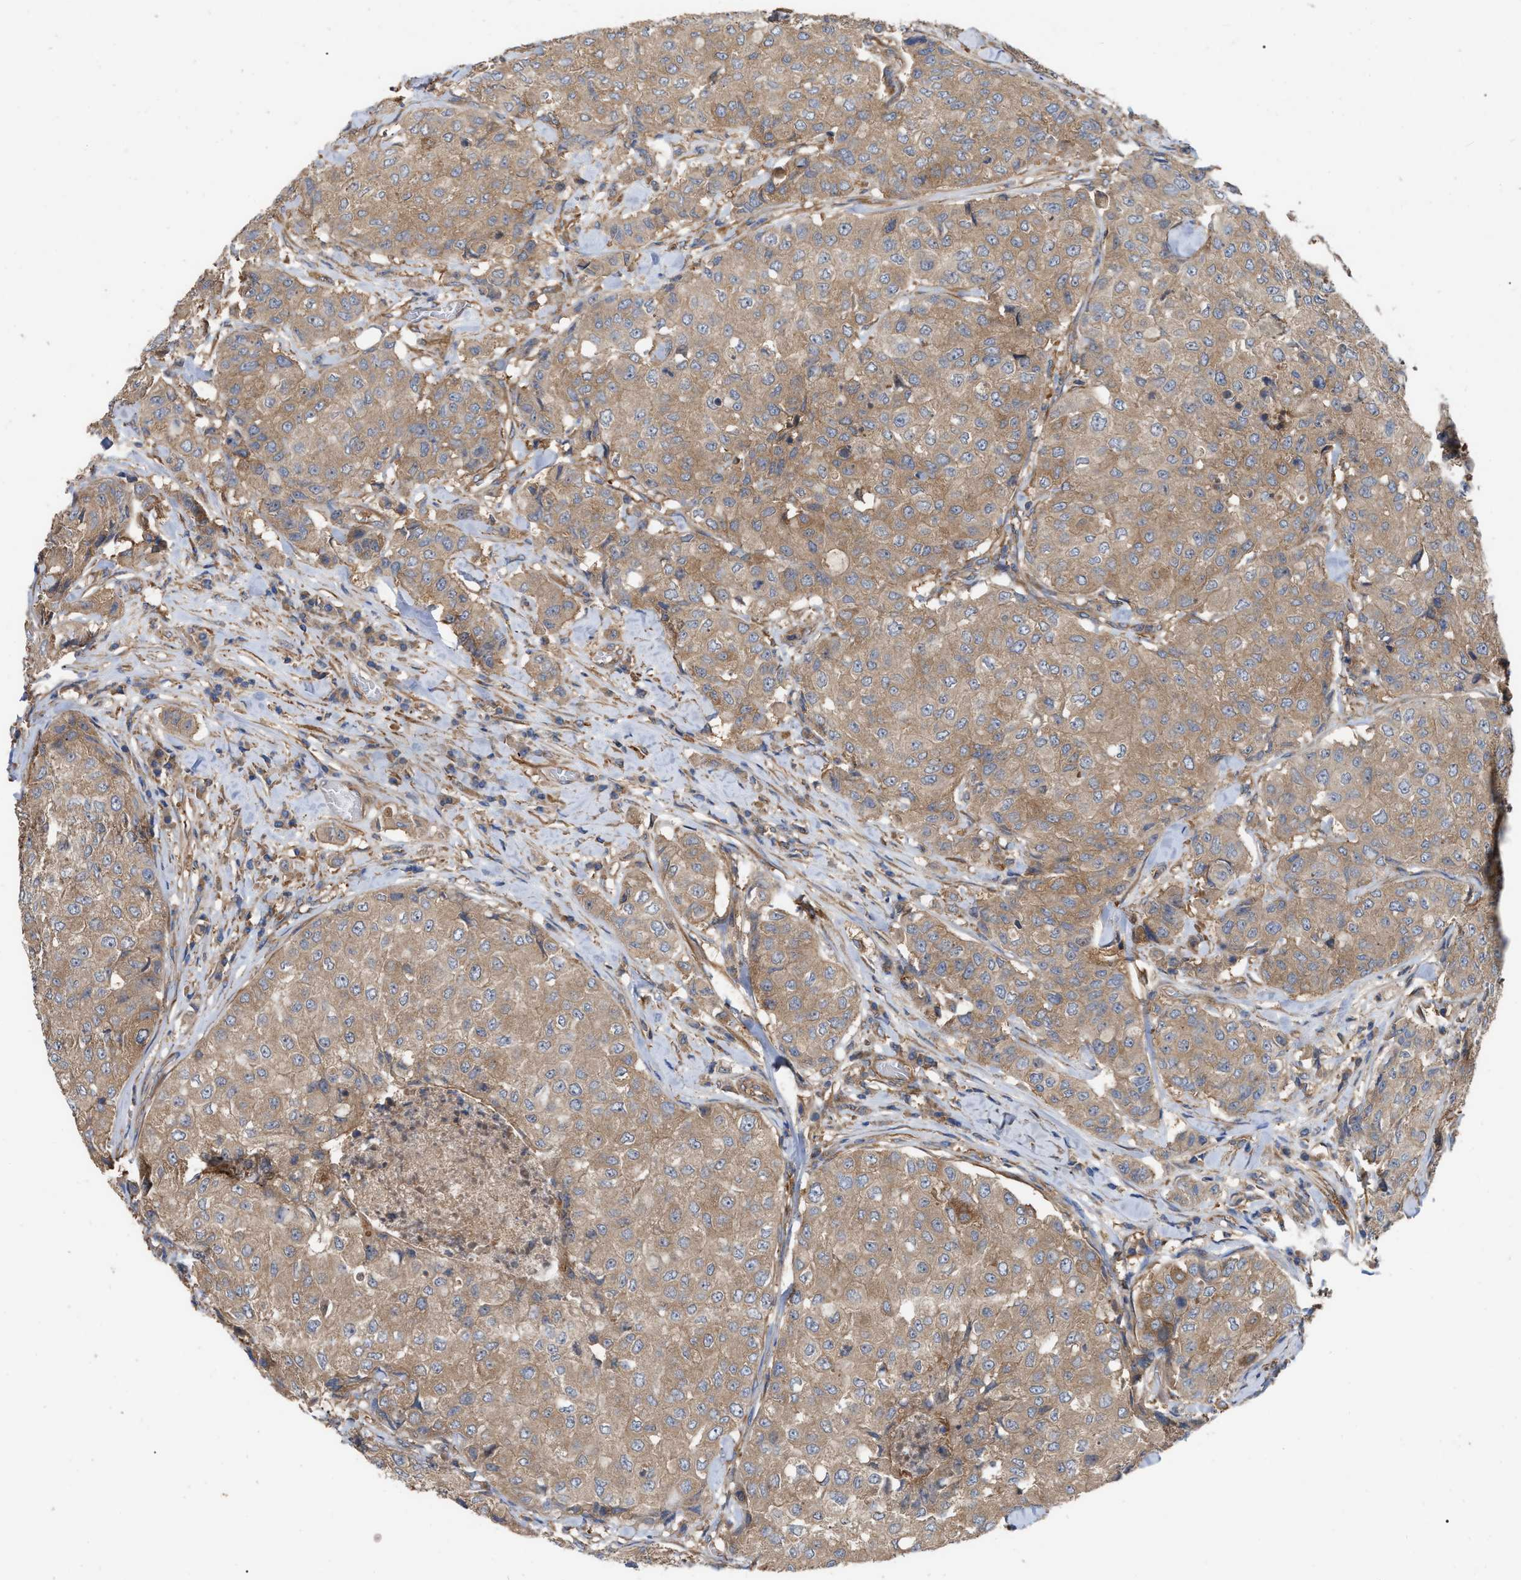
{"staining": {"intensity": "weak", "quantity": ">75%", "location": "cytoplasmic/membranous"}, "tissue": "breast cancer", "cell_type": "Tumor cells", "image_type": "cancer", "snomed": [{"axis": "morphology", "description": "Duct carcinoma"}, {"axis": "topography", "description": "Breast"}], "caption": "Weak cytoplasmic/membranous positivity for a protein is identified in about >75% of tumor cells of breast cancer (infiltrating ductal carcinoma) using IHC.", "gene": "RABEP1", "patient": {"sex": "female", "age": 27}}